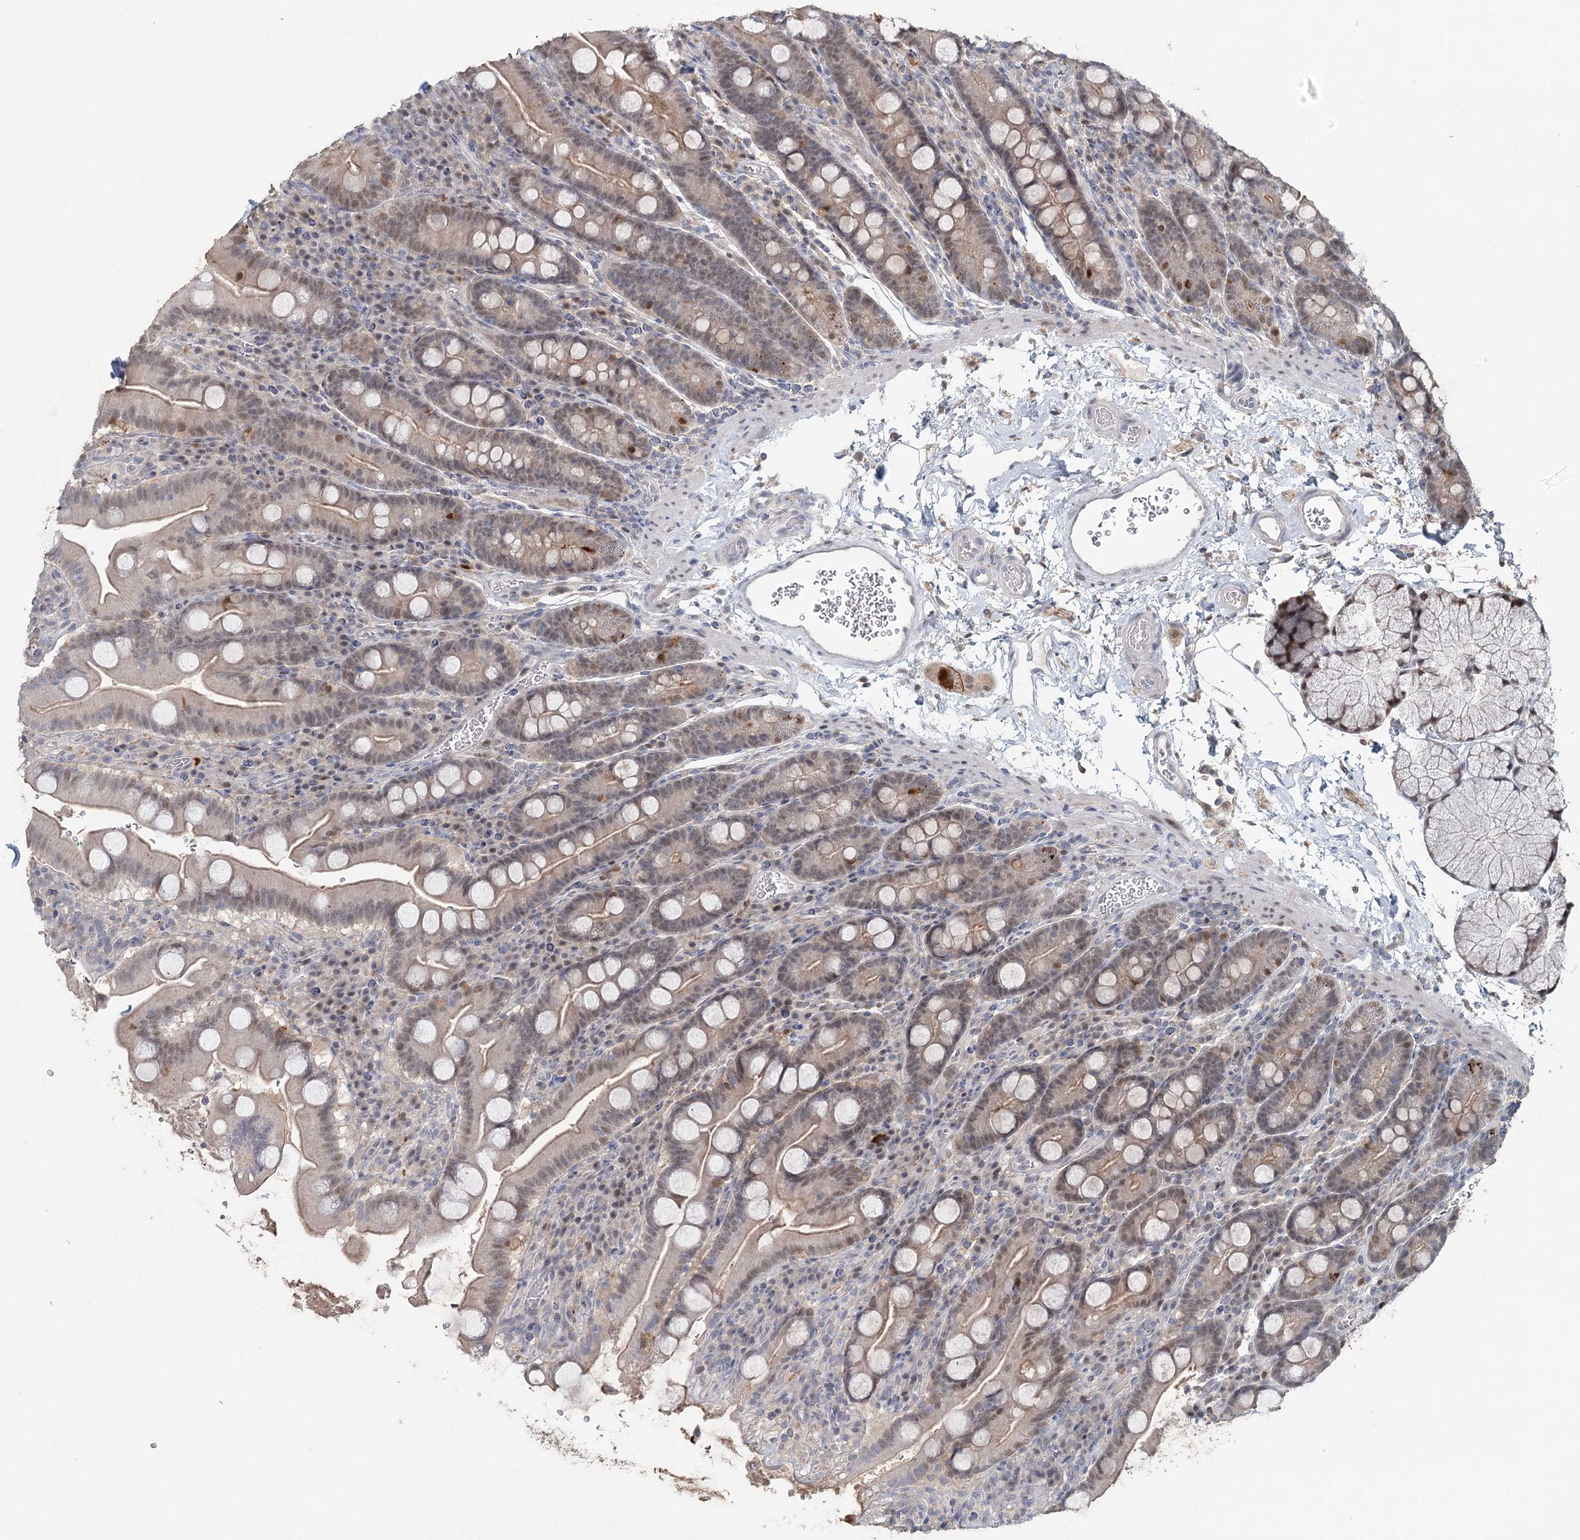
{"staining": {"intensity": "moderate", "quantity": "<25%", "location": "nuclear"}, "tissue": "duodenum", "cell_type": "Glandular cells", "image_type": "normal", "snomed": [{"axis": "morphology", "description": "Normal tissue, NOS"}, {"axis": "topography", "description": "Duodenum"}], "caption": "Immunohistochemical staining of normal human duodenum shows low levels of moderate nuclear staining in approximately <25% of glandular cells.", "gene": "ADK", "patient": {"sex": "male", "age": 35}}